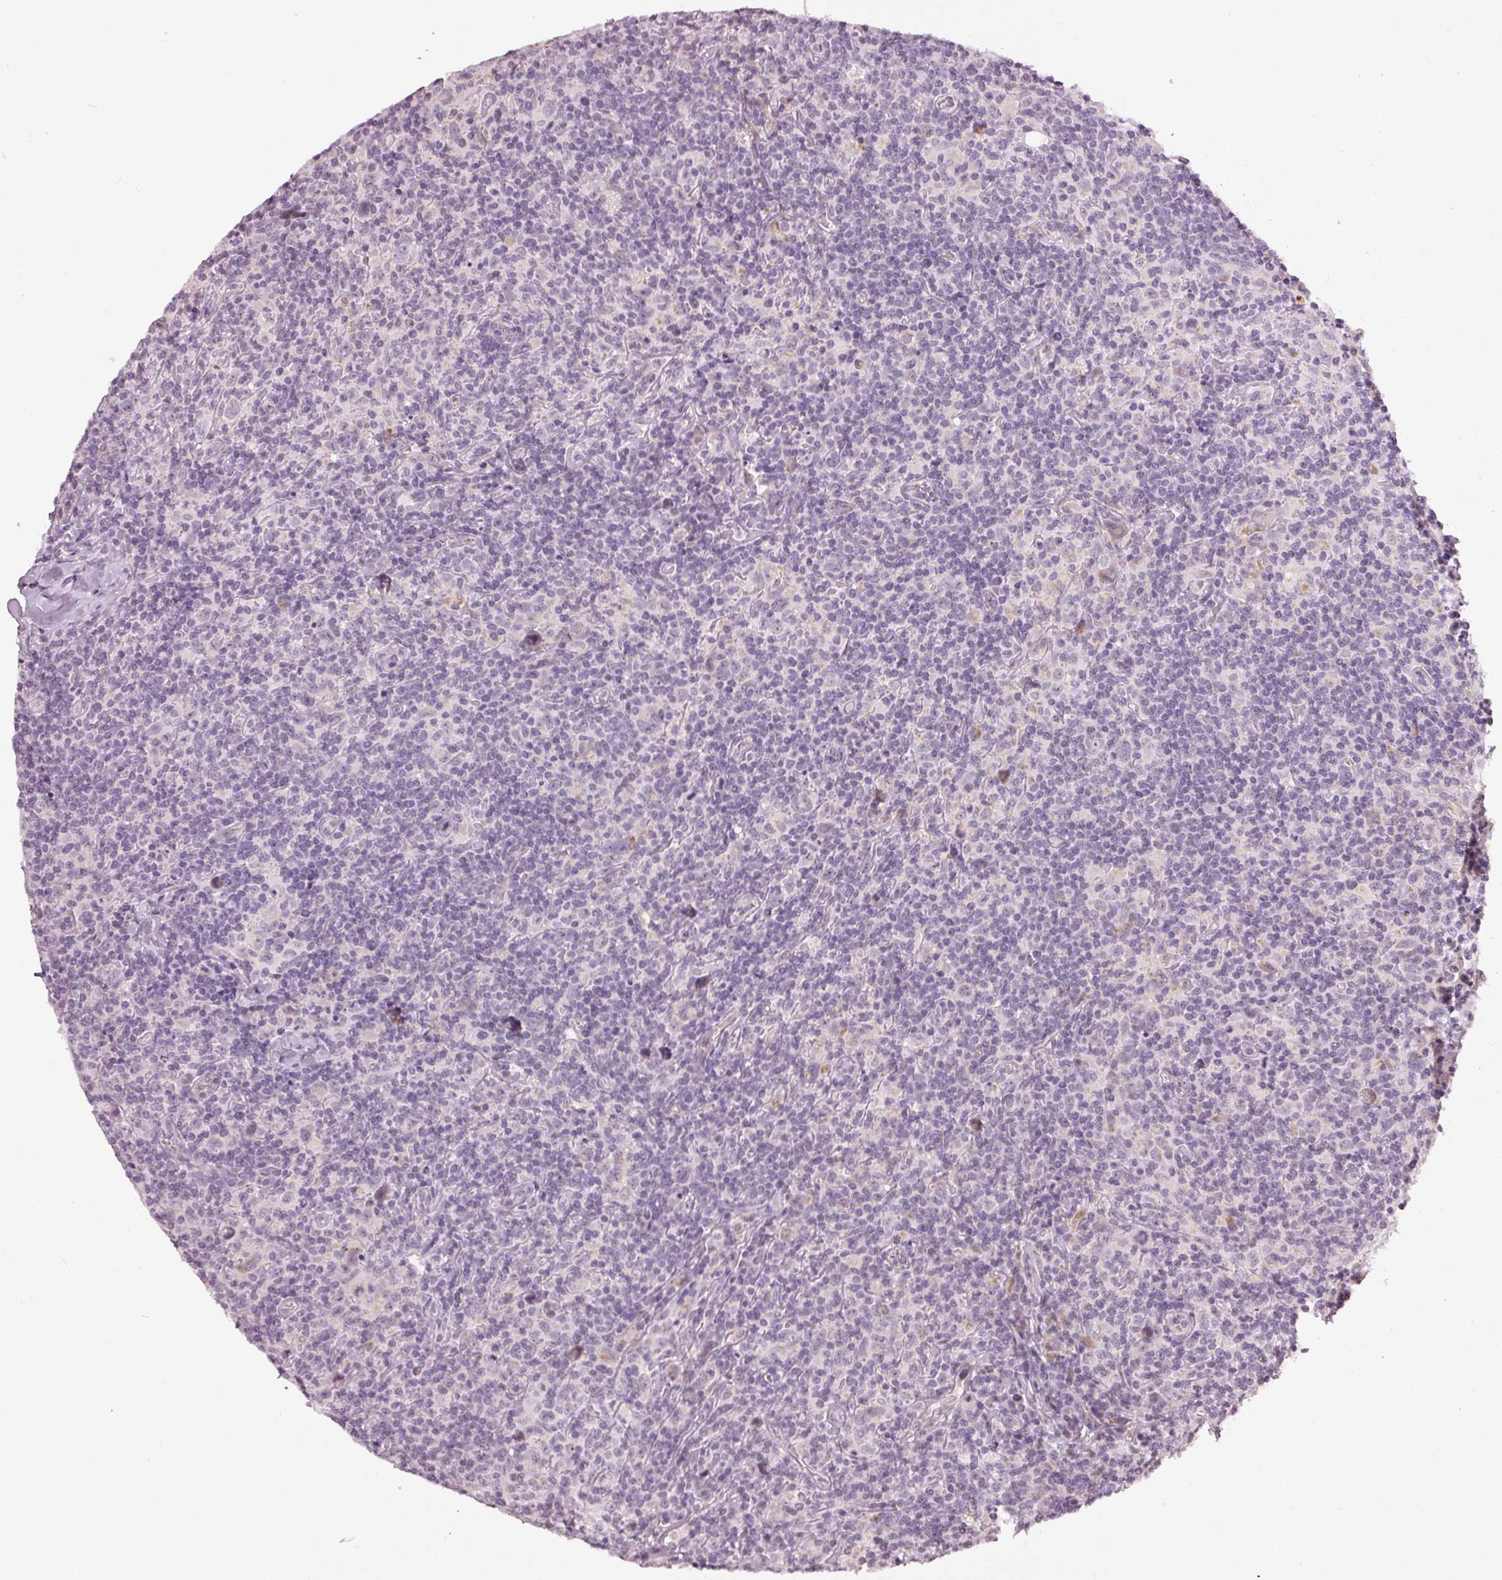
{"staining": {"intensity": "negative", "quantity": "none", "location": "none"}, "tissue": "lymphoma", "cell_type": "Tumor cells", "image_type": "cancer", "snomed": [{"axis": "morphology", "description": "Hodgkin's disease, NOS"}, {"axis": "topography", "description": "Lymph node"}], "caption": "There is no significant expression in tumor cells of lymphoma. (DAB (3,3'-diaminobenzidine) immunohistochemistry (IHC) with hematoxylin counter stain).", "gene": "NRDE2", "patient": {"sex": "female", "age": 18}}